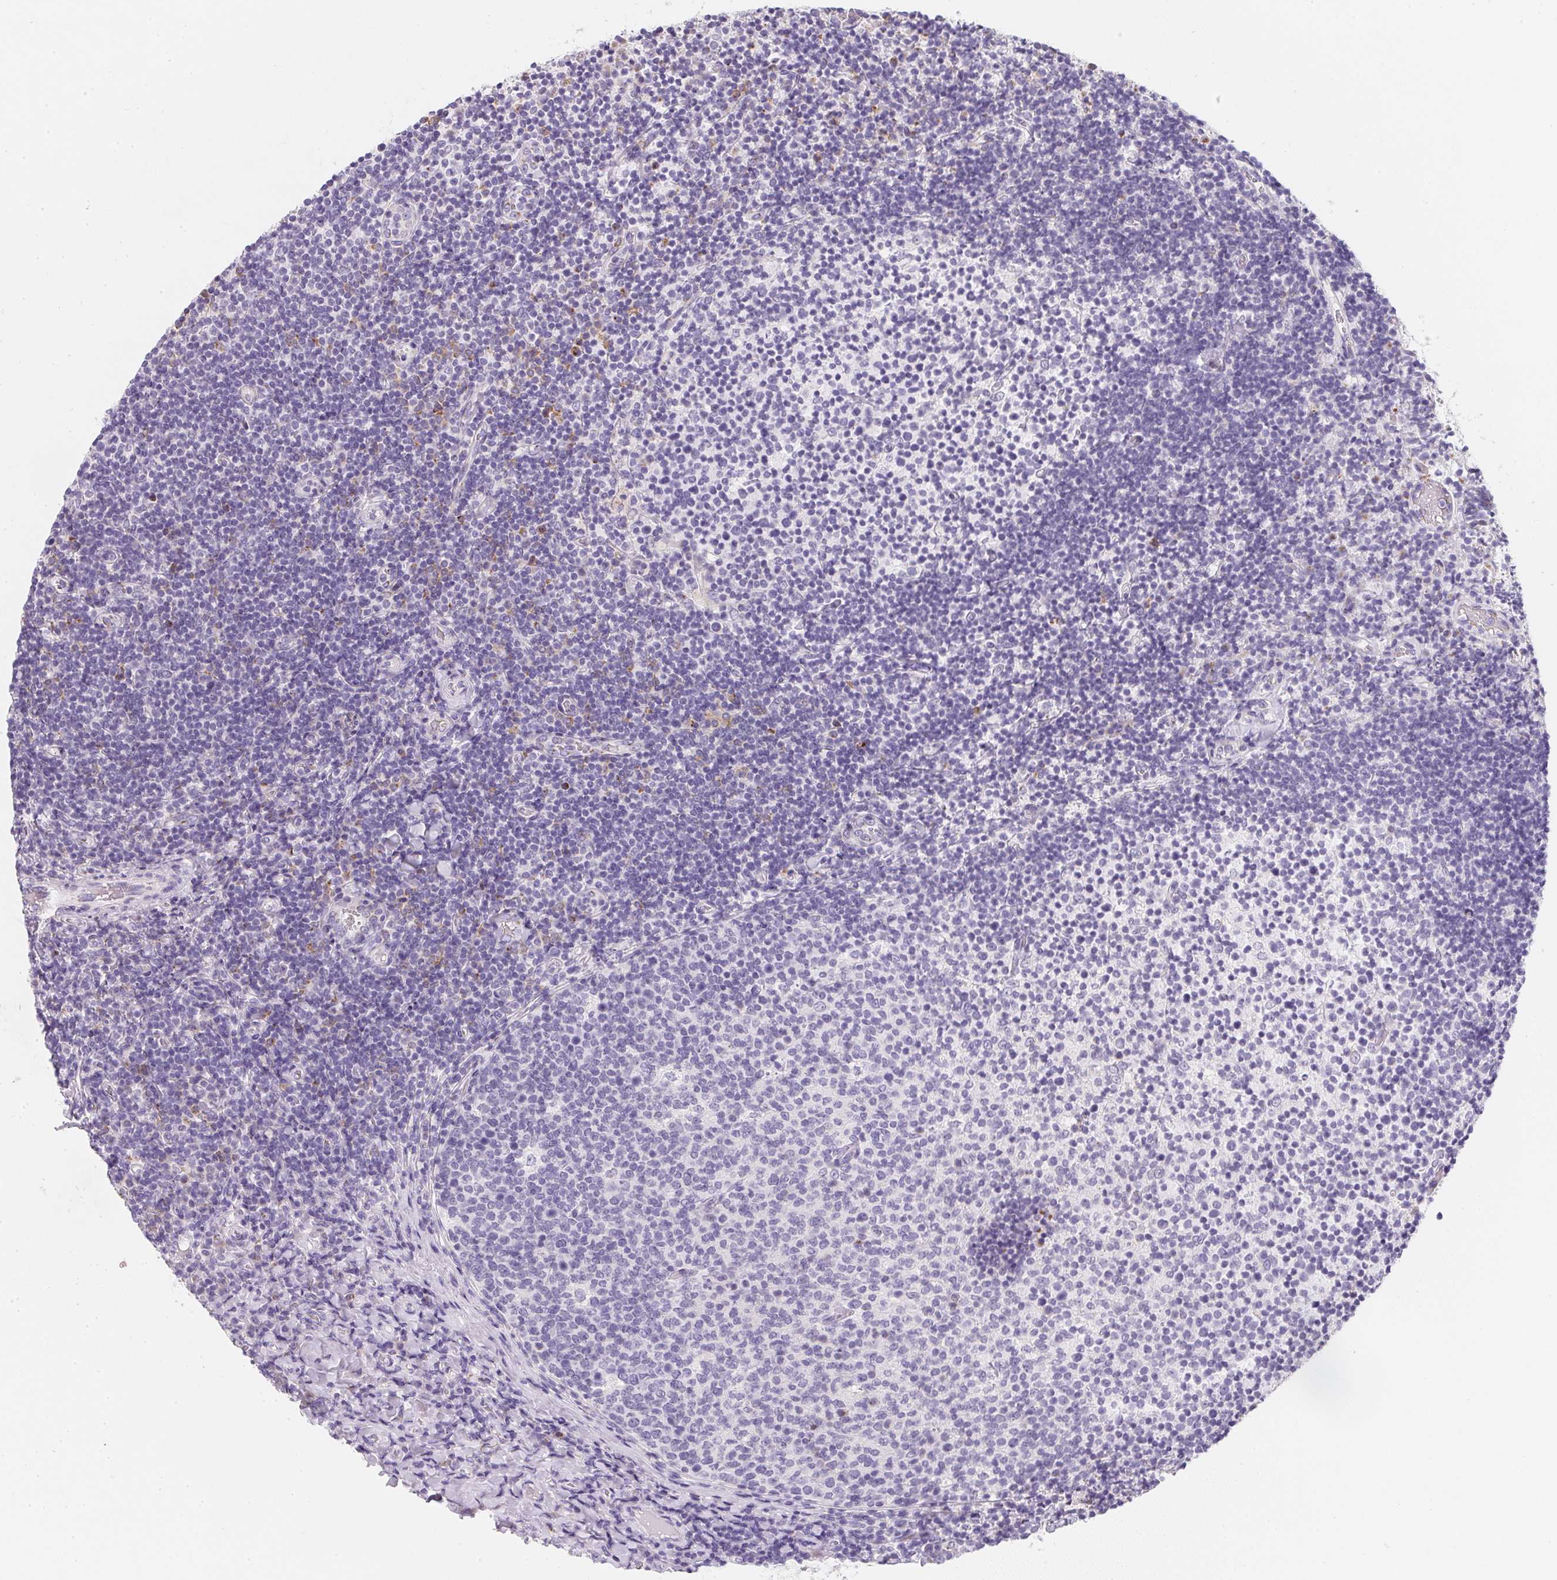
{"staining": {"intensity": "negative", "quantity": "none", "location": "none"}, "tissue": "tonsil", "cell_type": "Germinal center cells", "image_type": "normal", "snomed": [{"axis": "morphology", "description": "Normal tissue, NOS"}, {"axis": "topography", "description": "Tonsil"}], "caption": "An image of human tonsil is negative for staining in germinal center cells.", "gene": "MAP1A", "patient": {"sex": "female", "age": 10}}